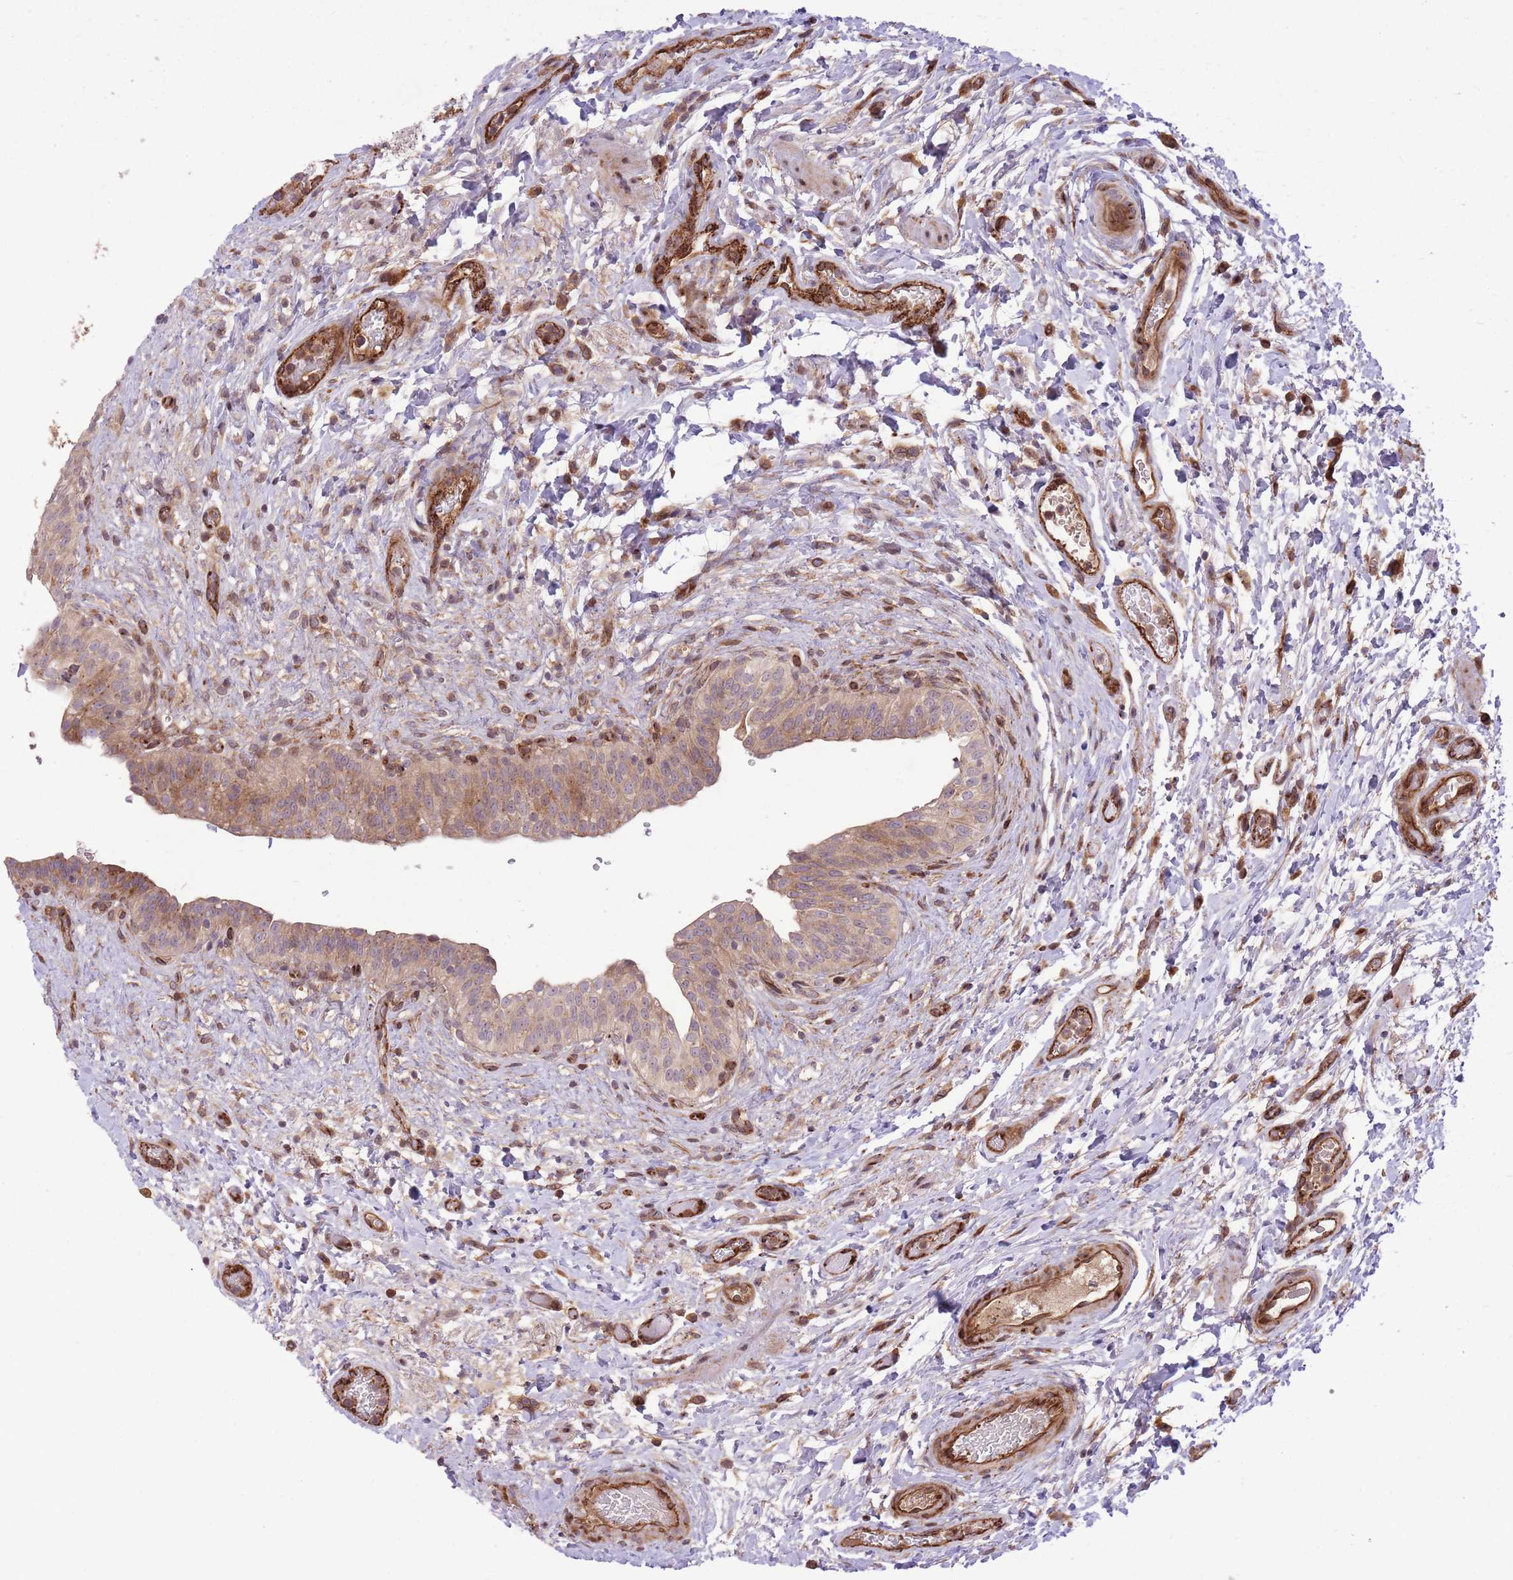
{"staining": {"intensity": "moderate", "quantity": "25%-75%", "location": "cytoplasmic/membranous"}, "tissue": "urinary bladder", "cell_type": "Urothelial cells", "image_type": "normal", "snomed": [{"axis": "morphology", "description": "Normal tissue, NOS"}, {"axis": "topography", "description": "Urinary bladder"}], "caption": "High-power microscopy captured an immunohistochemistry histopathology image of normal urinary bladder, revealing moderate cytoplasmic/membranous positivity in about 25%-75% of urothelial cells. (brown staining indicates protein expression, while blue staining denotes nuclei).", "gene": "CISH", "patient": {"sex": "male", "age": 69}}